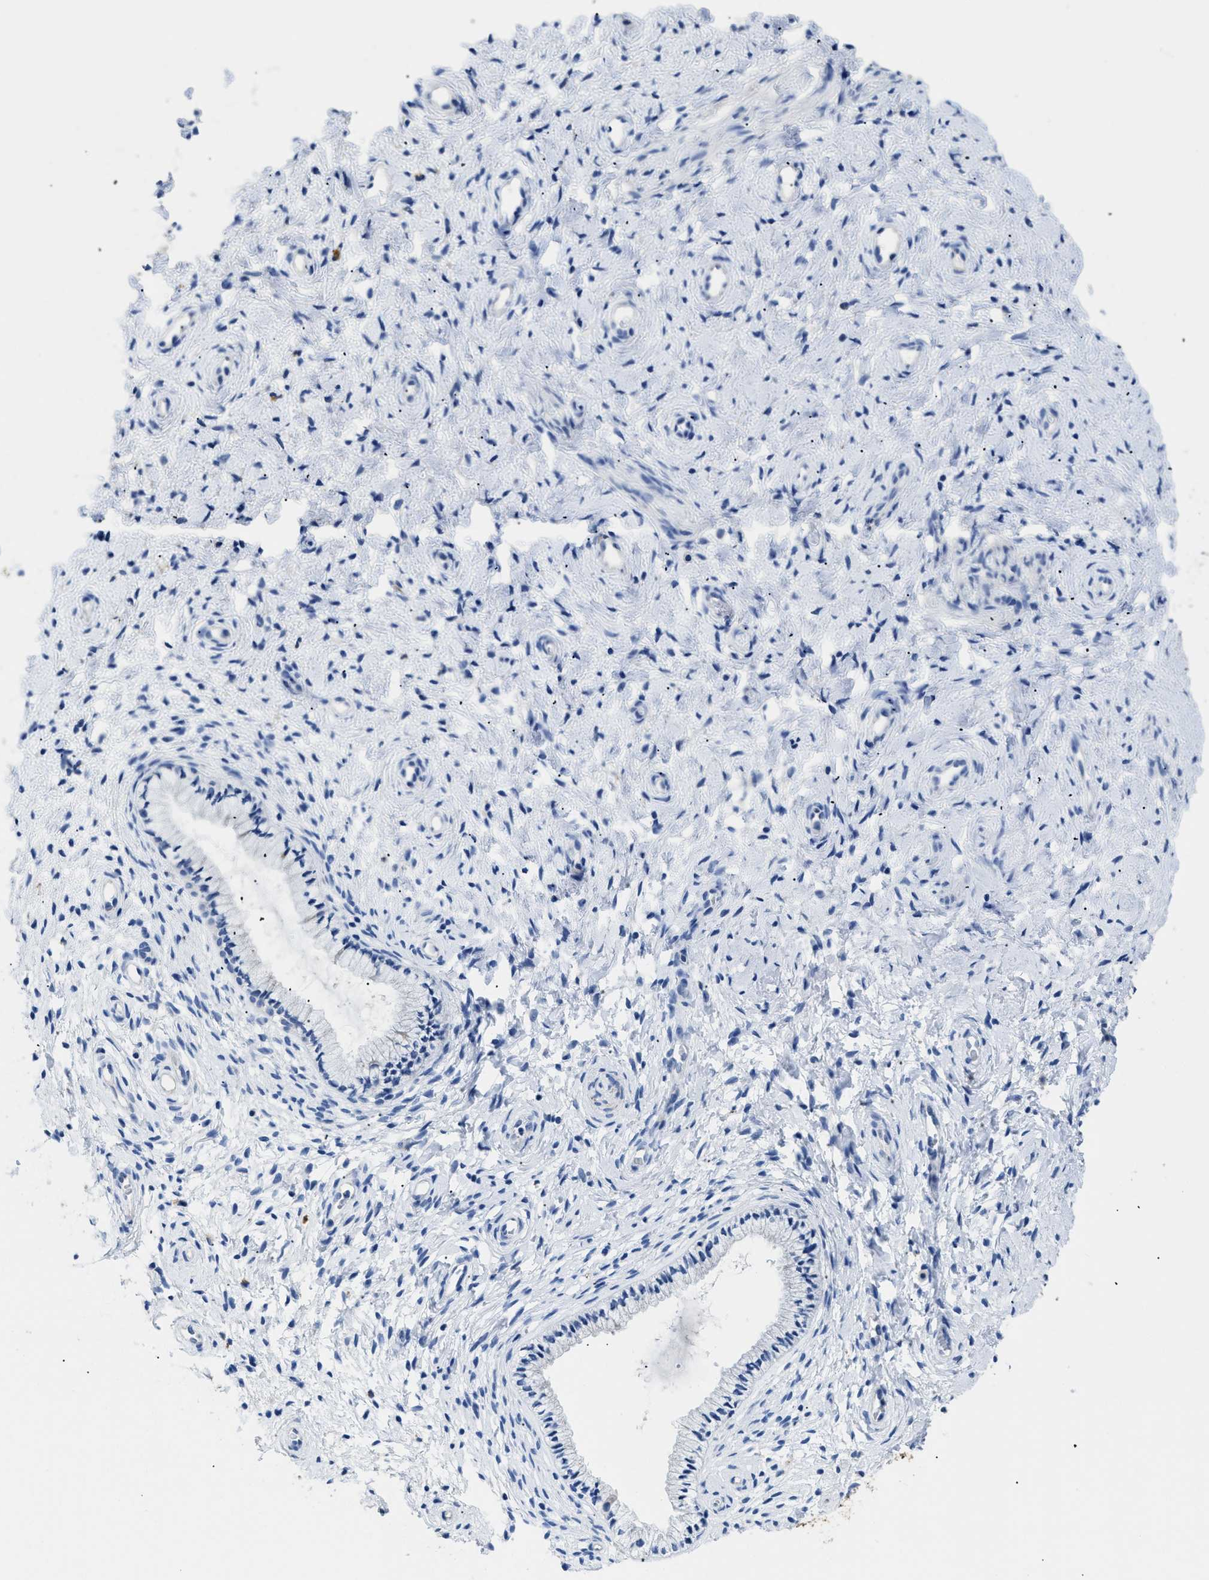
{"staining": {"intensity": "negative", "quantity": "none", "location": "none"}, "tissue": "cervix", "cell_type": "Glandular cells", "image_type": "normal", "snomed": [{"axis": "morphology", "description": "Normal tissue, NOS"}, {"axis": "topography", "description": "Cervix"}], "caption": "Photomicrograph shows no significant protein positivity in glandular cells of normal cervix. (Immunohistochemistry, brightfield microscopy, high magnification).", "gene": "APOBEC2", "patient": {"sex": "female", "age": 72}}